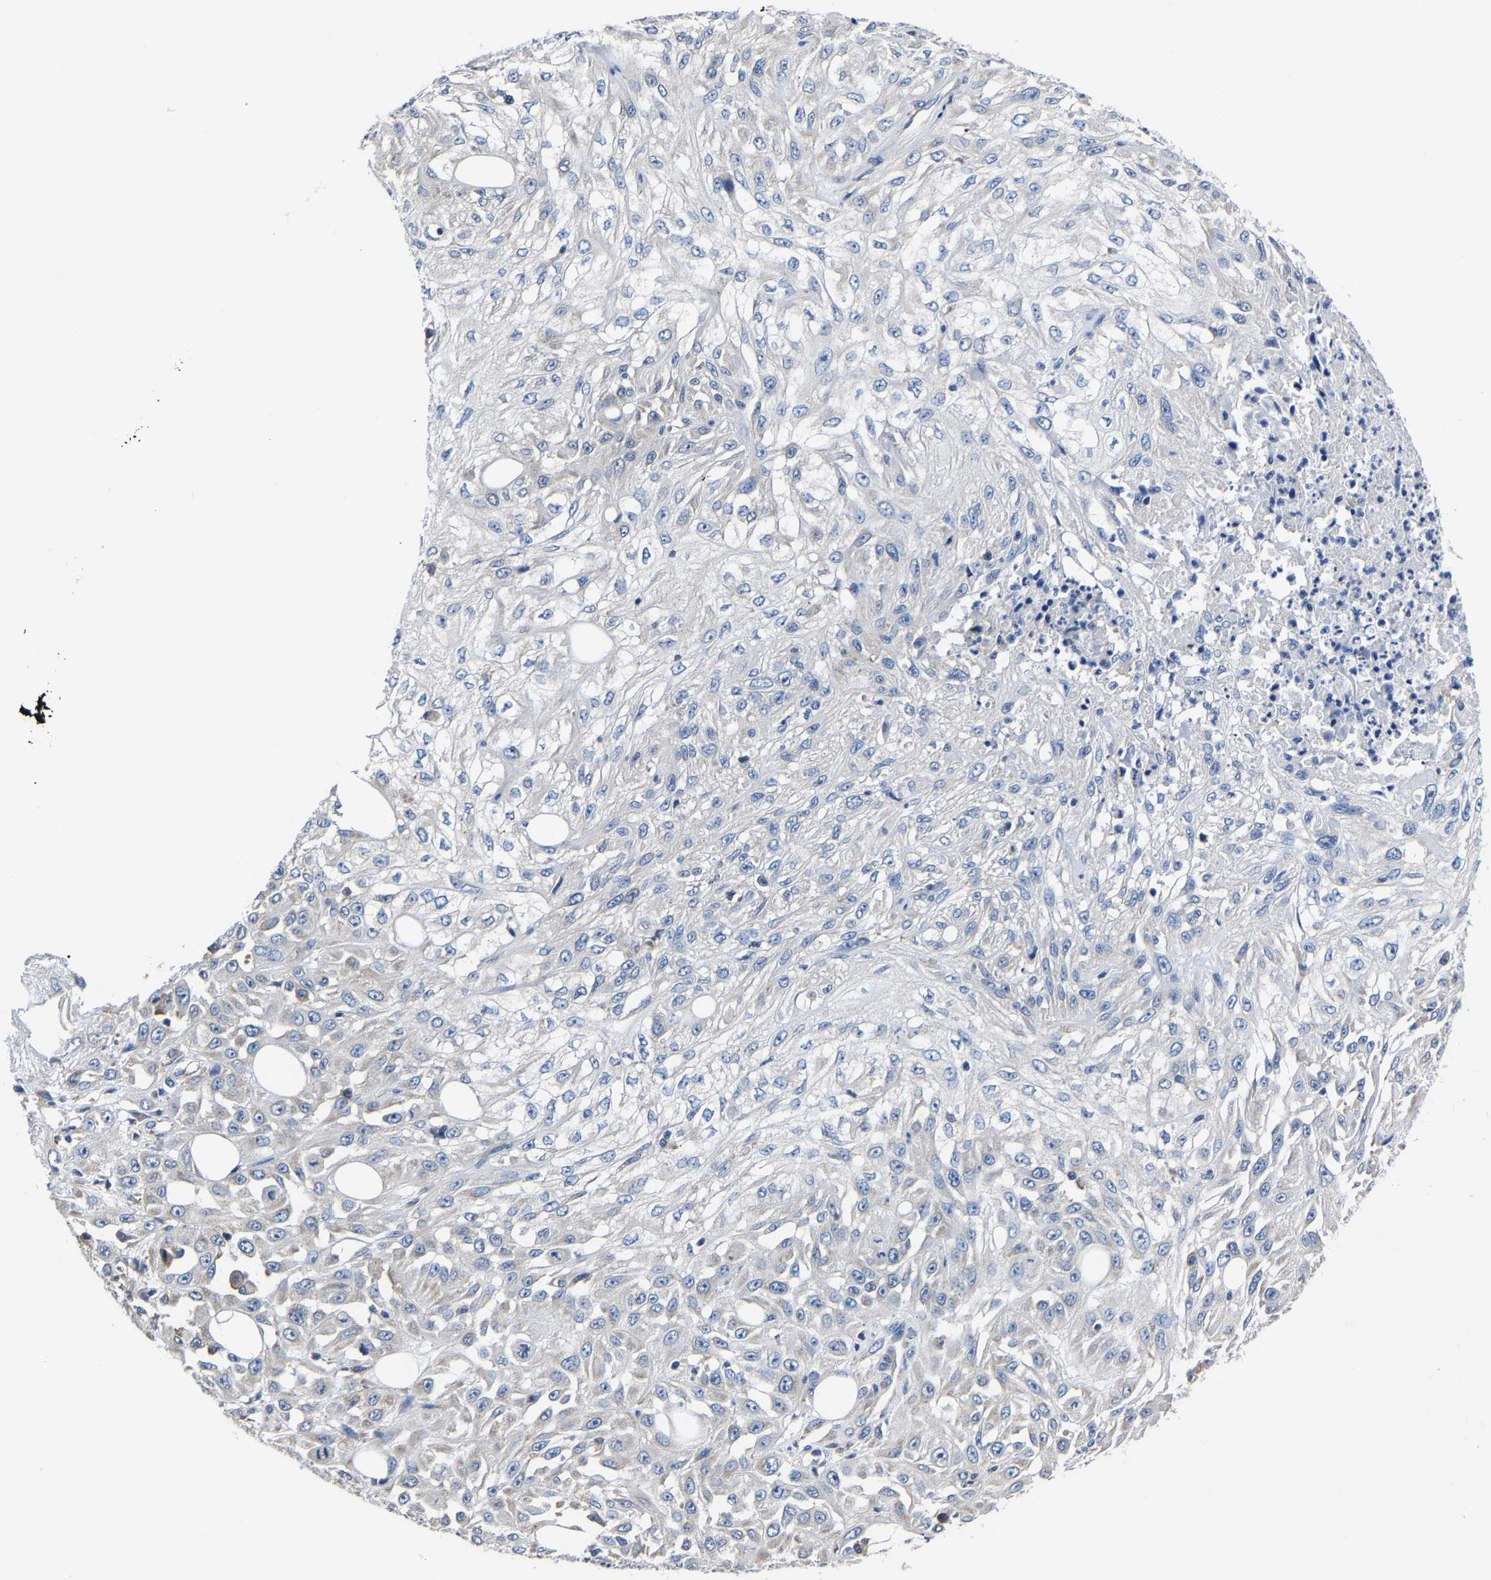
{"staining": {"intensity": "negative", "quantity": "none", "location": "none"}, "tissue": "skin cancer", "cell_type": "Tumor cells", "image_type": "cancer", "snomed": [{"axis": "morphology", "description": "Squamous cell carcinoma, NOS"}, {"axis": "morphology", "description": "Squamous cell carcinoma, metastatic, NOS"}, {"axis": "topography", "description": "Skin"}, {"axis": "topography", "description": "Lymph node"}], "caption": "This is an immunohistochemistry photomicrograph of squamous cell carcinoma (skin). There is no expression in tumor cells.", "gene": "SRPK2", "patient": {"sex": "male", "age": 75}}